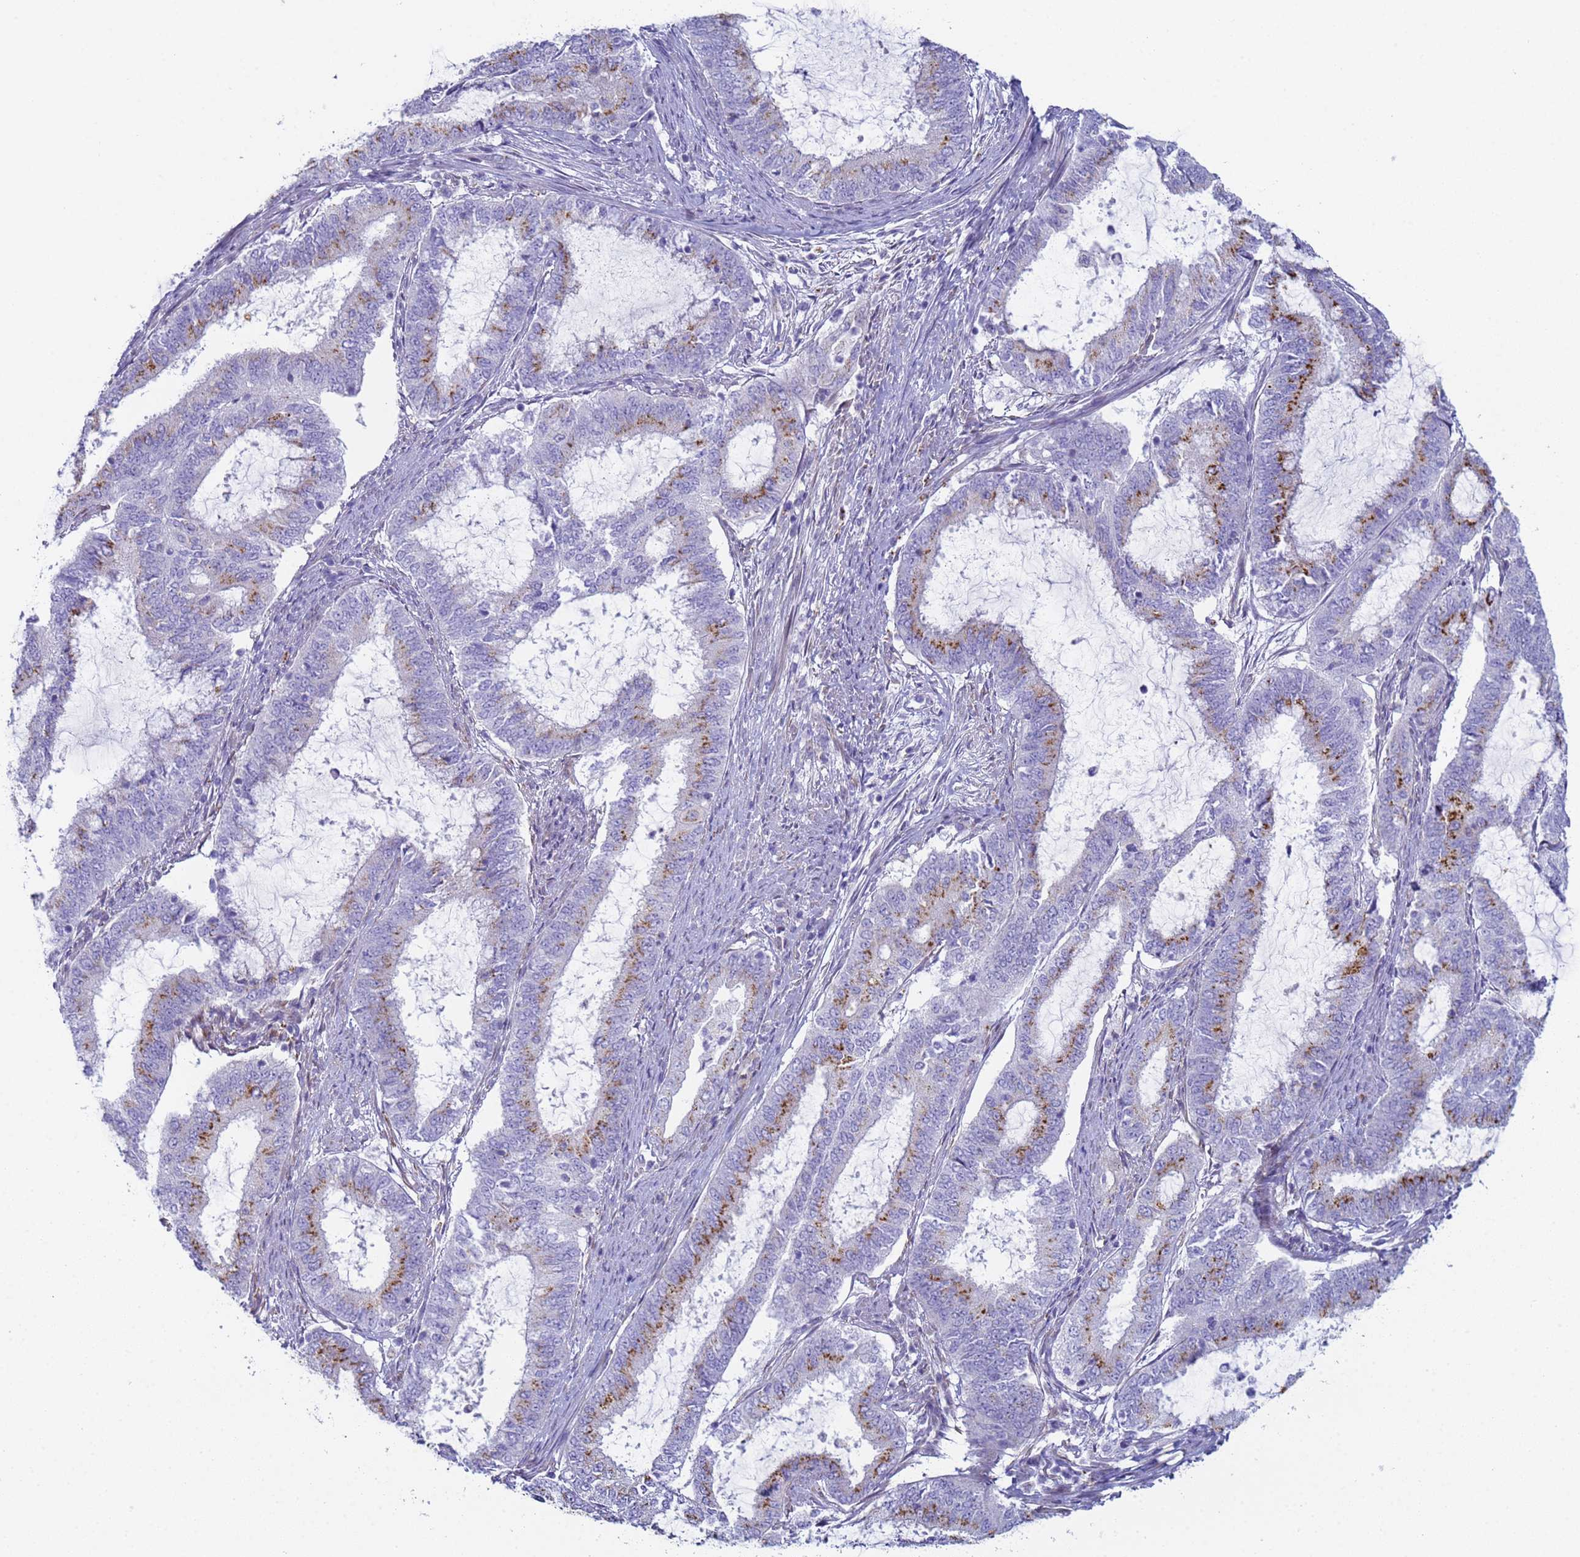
{"staining": {"intensity": "moderate", "quantity": "25%-75%", "location": "cytoplasmic/membranous"}, "tissue": "endometrial cancer", "cell_type": "Tumor cells", "image_type": "cancer", "snomed": [{"axis": "morphology", "description": "Adenocarcinoma, NOS"}, {"axis": "topography", "description": "Endometrium"}], "caption": "This image shows immunohistochemistry staining of human adenocarcinoma (endometrial), with medium moderate cytoplasmic/membranous staining in about 25%-75% of tumor cells.", "gene": "CR1", "patient": {"sex": "female", "age": 51}}